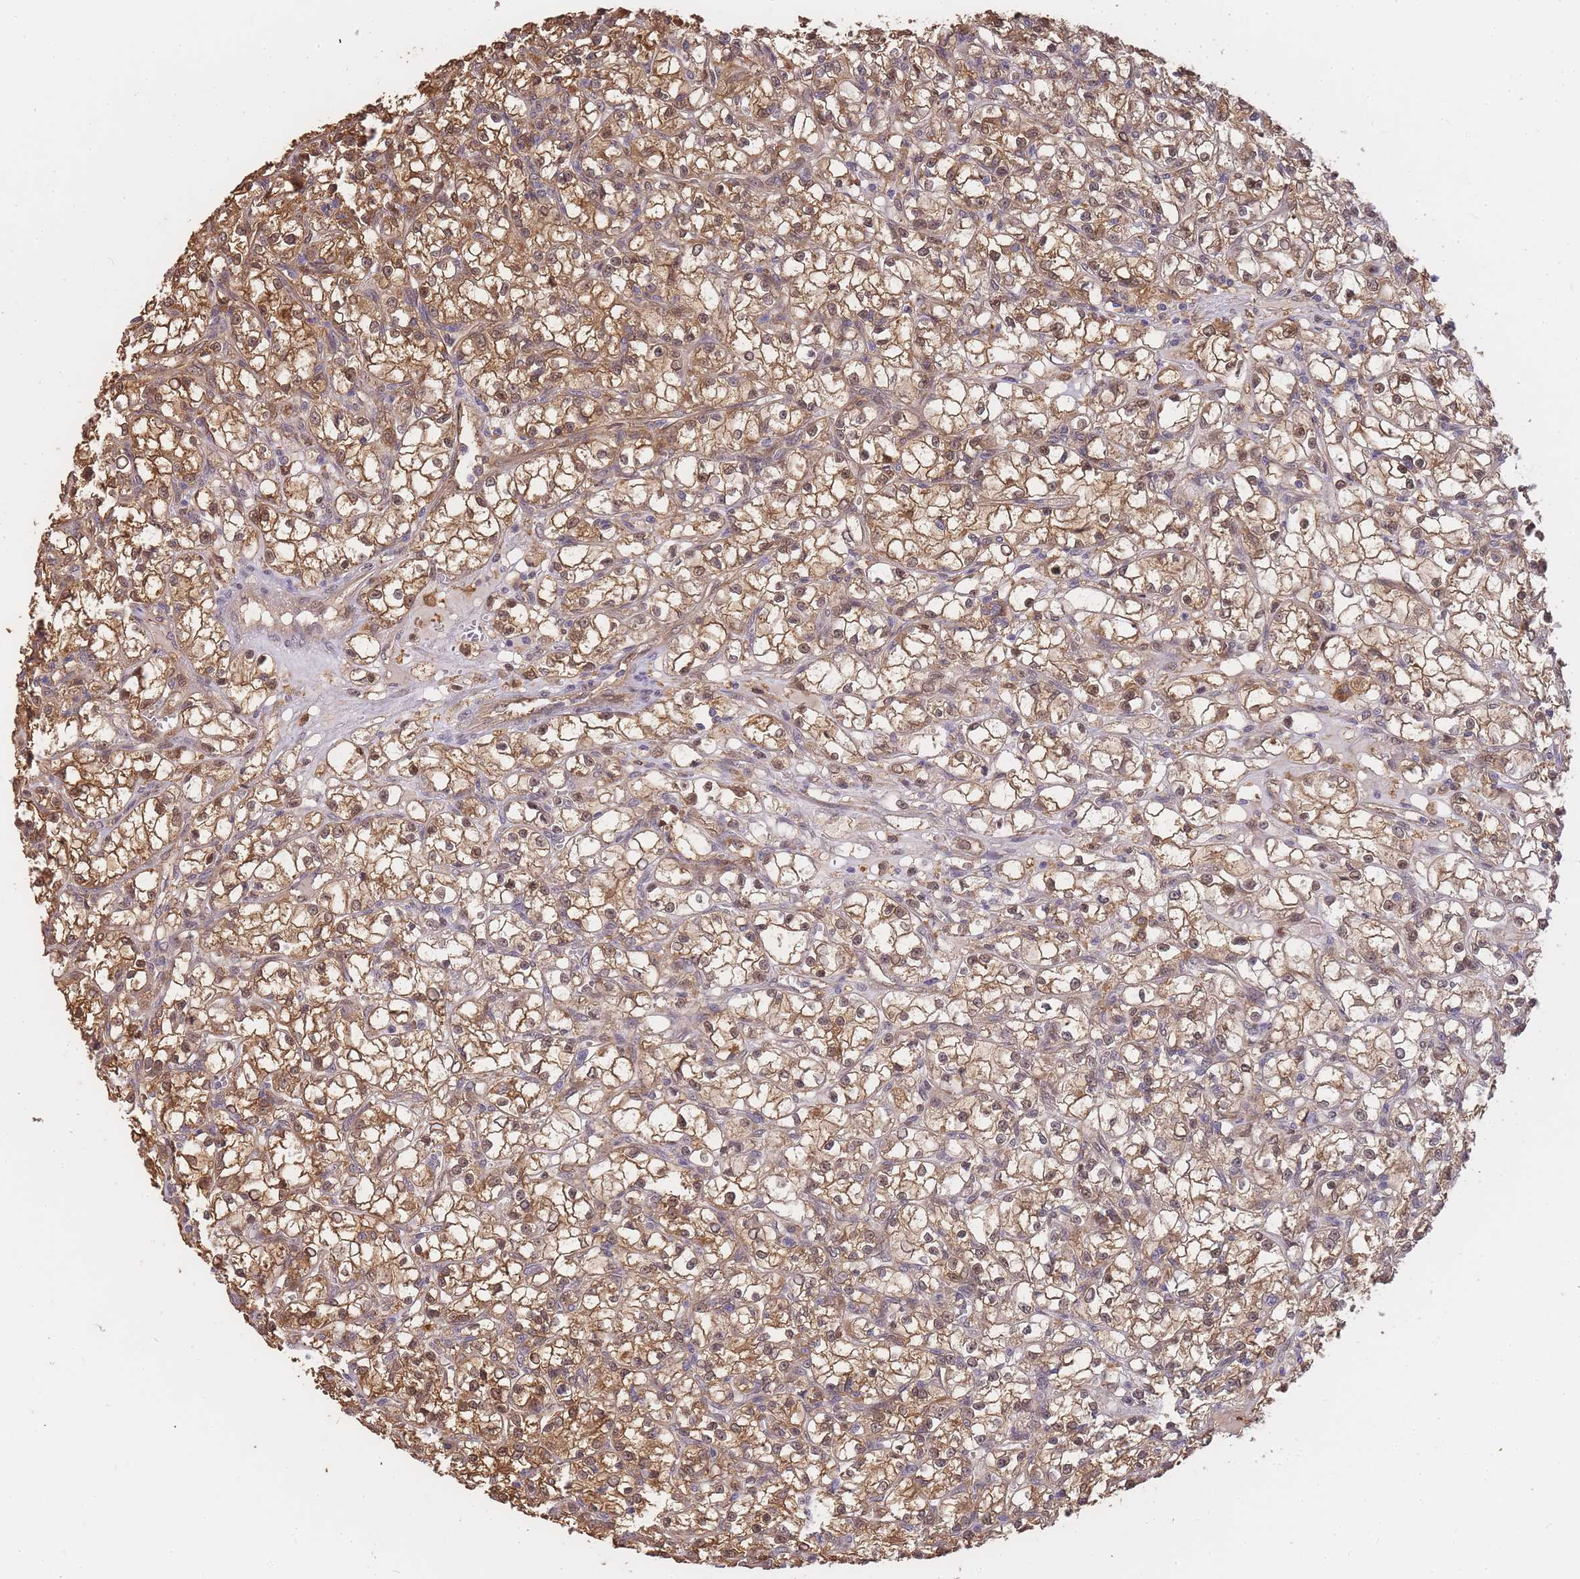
{"staining": {"intensity": "moderate", "quantity": "25%-75%", "location": "cytoplasmic/membranous,nuclear"}, "tissue": "renal cancer", "cell_type": "Tumor cells", "image_type": "cancer", "snomed": [{"axis": "morphology", "description": "Adenocarcinoma, NOS"}, {"axis": "topography", "description": "Kidney"}], "caption": "The histopathology image shows immunohistochemical staining of renal cancer (adenocarcinoma). There is moderate cytoplasmic/membranous and nuclear positivity is identified in approximately 25%-75% of tumor cells. The staining was performed using DAB to visualize the protein expression in brown, while the nuclei were stained in blue with hematoxylin (Magnification: 20x).", "gene": "CDKN2AIPNL", "patient": {"sex": "female", "age": 59}}